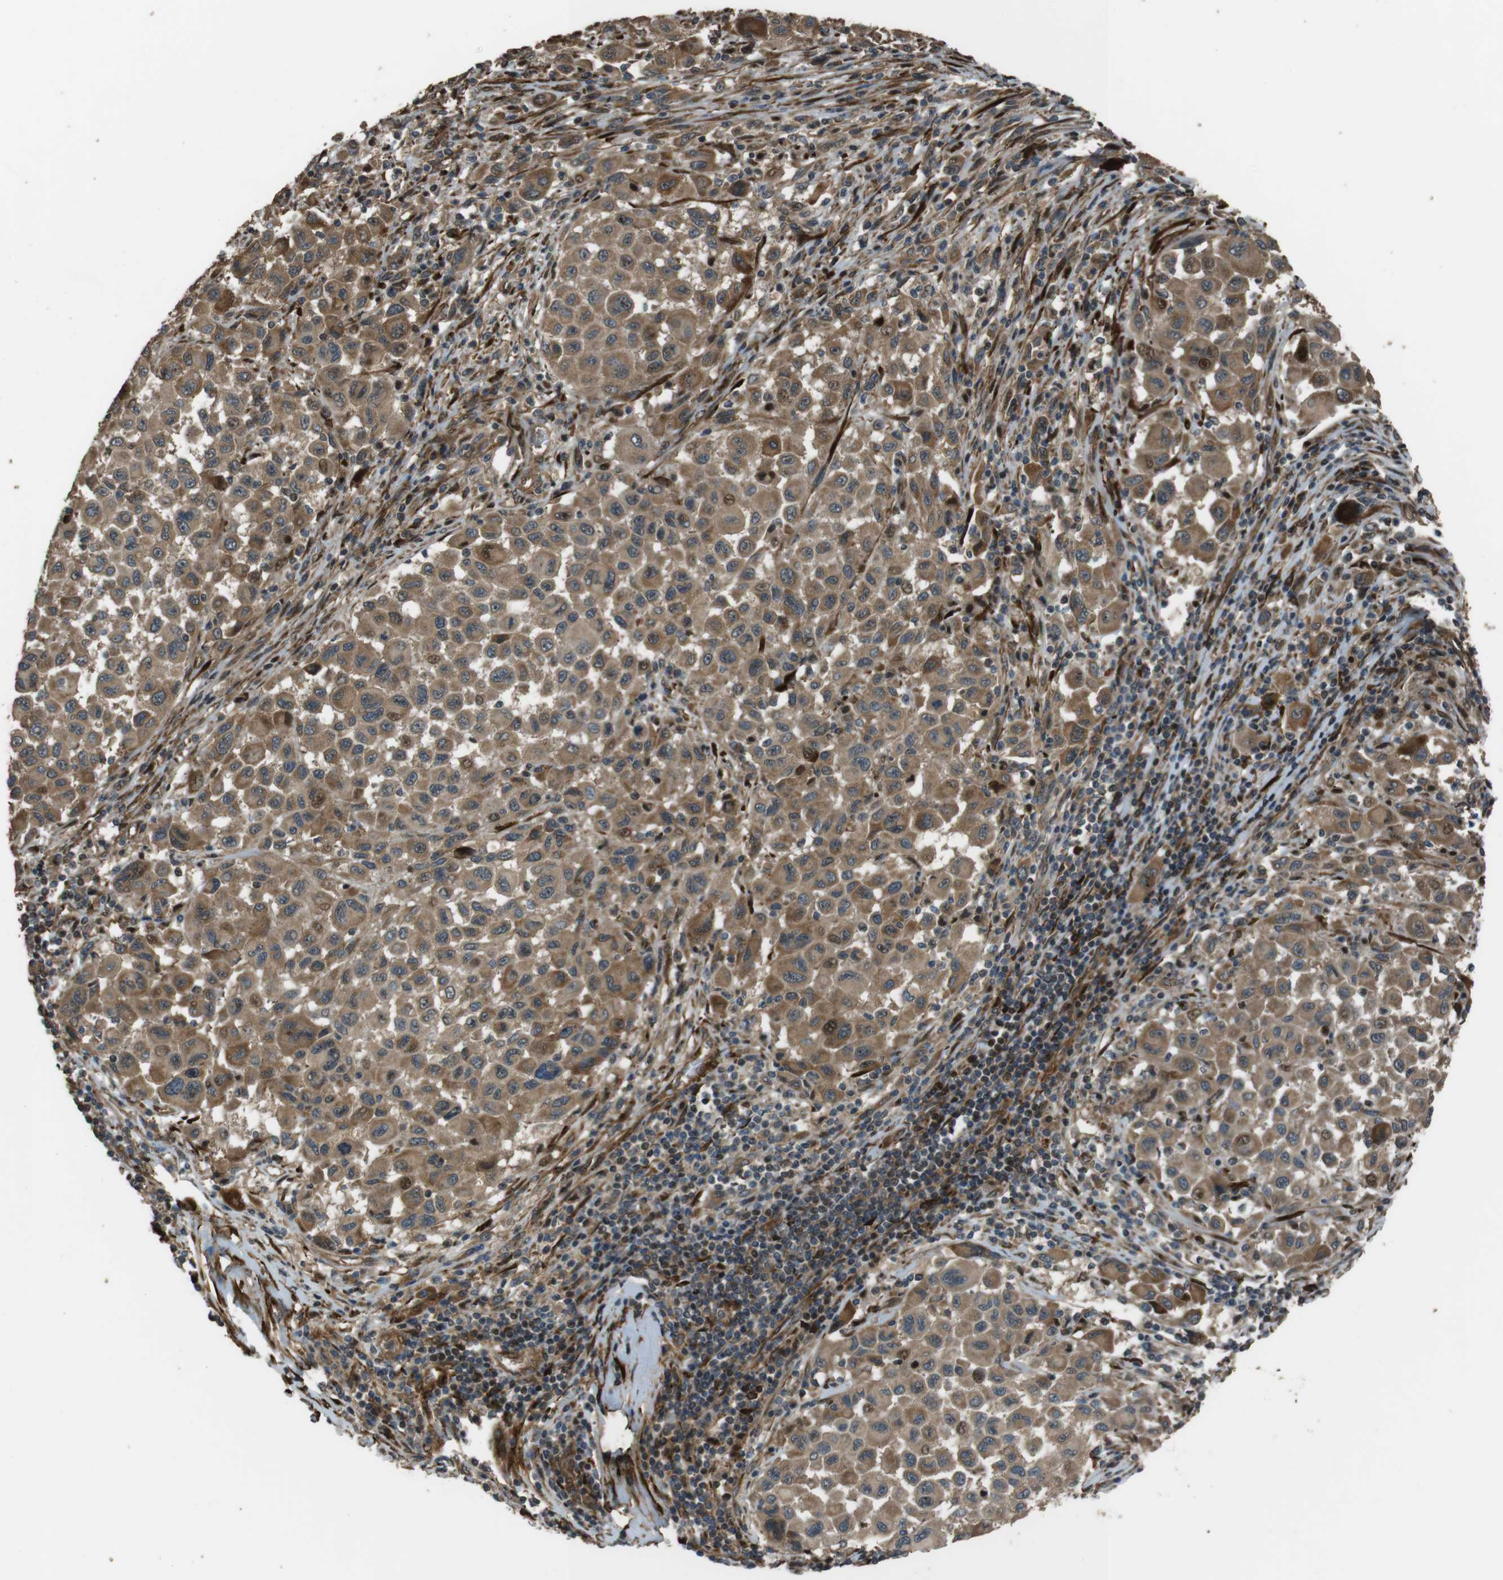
{"staining": {"intensity": "moderate", "quantity": ">75%", "location": "cytoplasmic/membranous"}, "tissue": "melanoma", "cell_type": "Tumor cells", "image_type": "cancer", "snomed": [{"axis": "morphology", "description": "Malignant melanoma, Metastatic site"}, {"axis": "topography", "description": "Lymph node"}], "caption": "An IHC image of neoplastic tissue is shown. Protein staining in brown shows moderate cytoplasmic/membranous positivity in malignant melanoma (metastatic site) within tumor cells.", "gene": "MSRB3", "patient": {"sex": "male", "age": 61}}